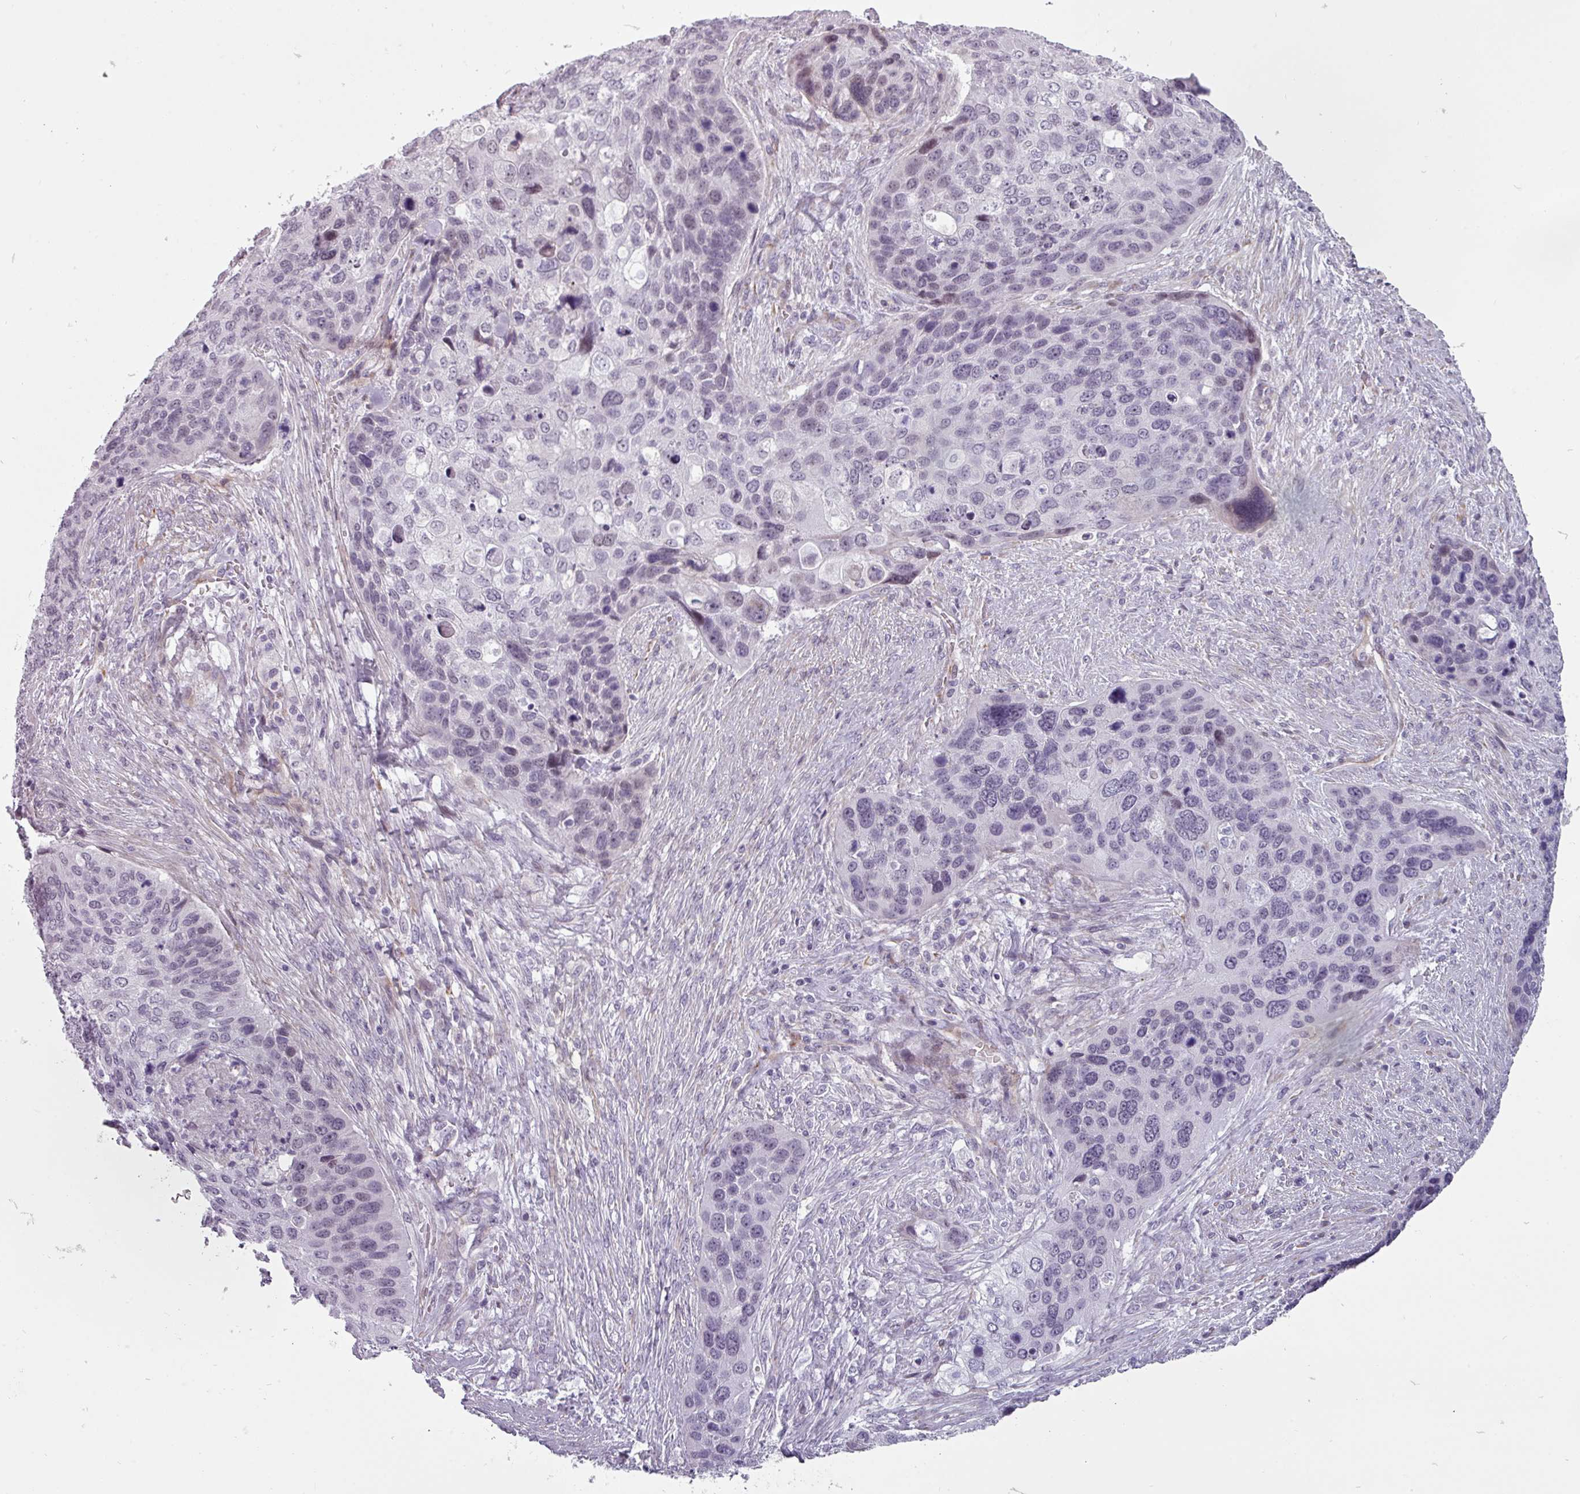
{"staining": {"intensity": "negative", "quantity": "none", "location": "none"}, "tissue": "skin cancer", "cell_type": "Tumor cells", "image_type": "cancer", "snomed": [{"axis": "morphology", "description": "Basal cell carcinoma"}, {"axis": "topography", "description": "Skin"}], "caption": "Human basal cell carcinoma (skin) stained for a protein using immunohistochemistry shows no expression in tumor cells.", "gene": "CHRDL1", "patient": {"sex": "female", "age": 74}}